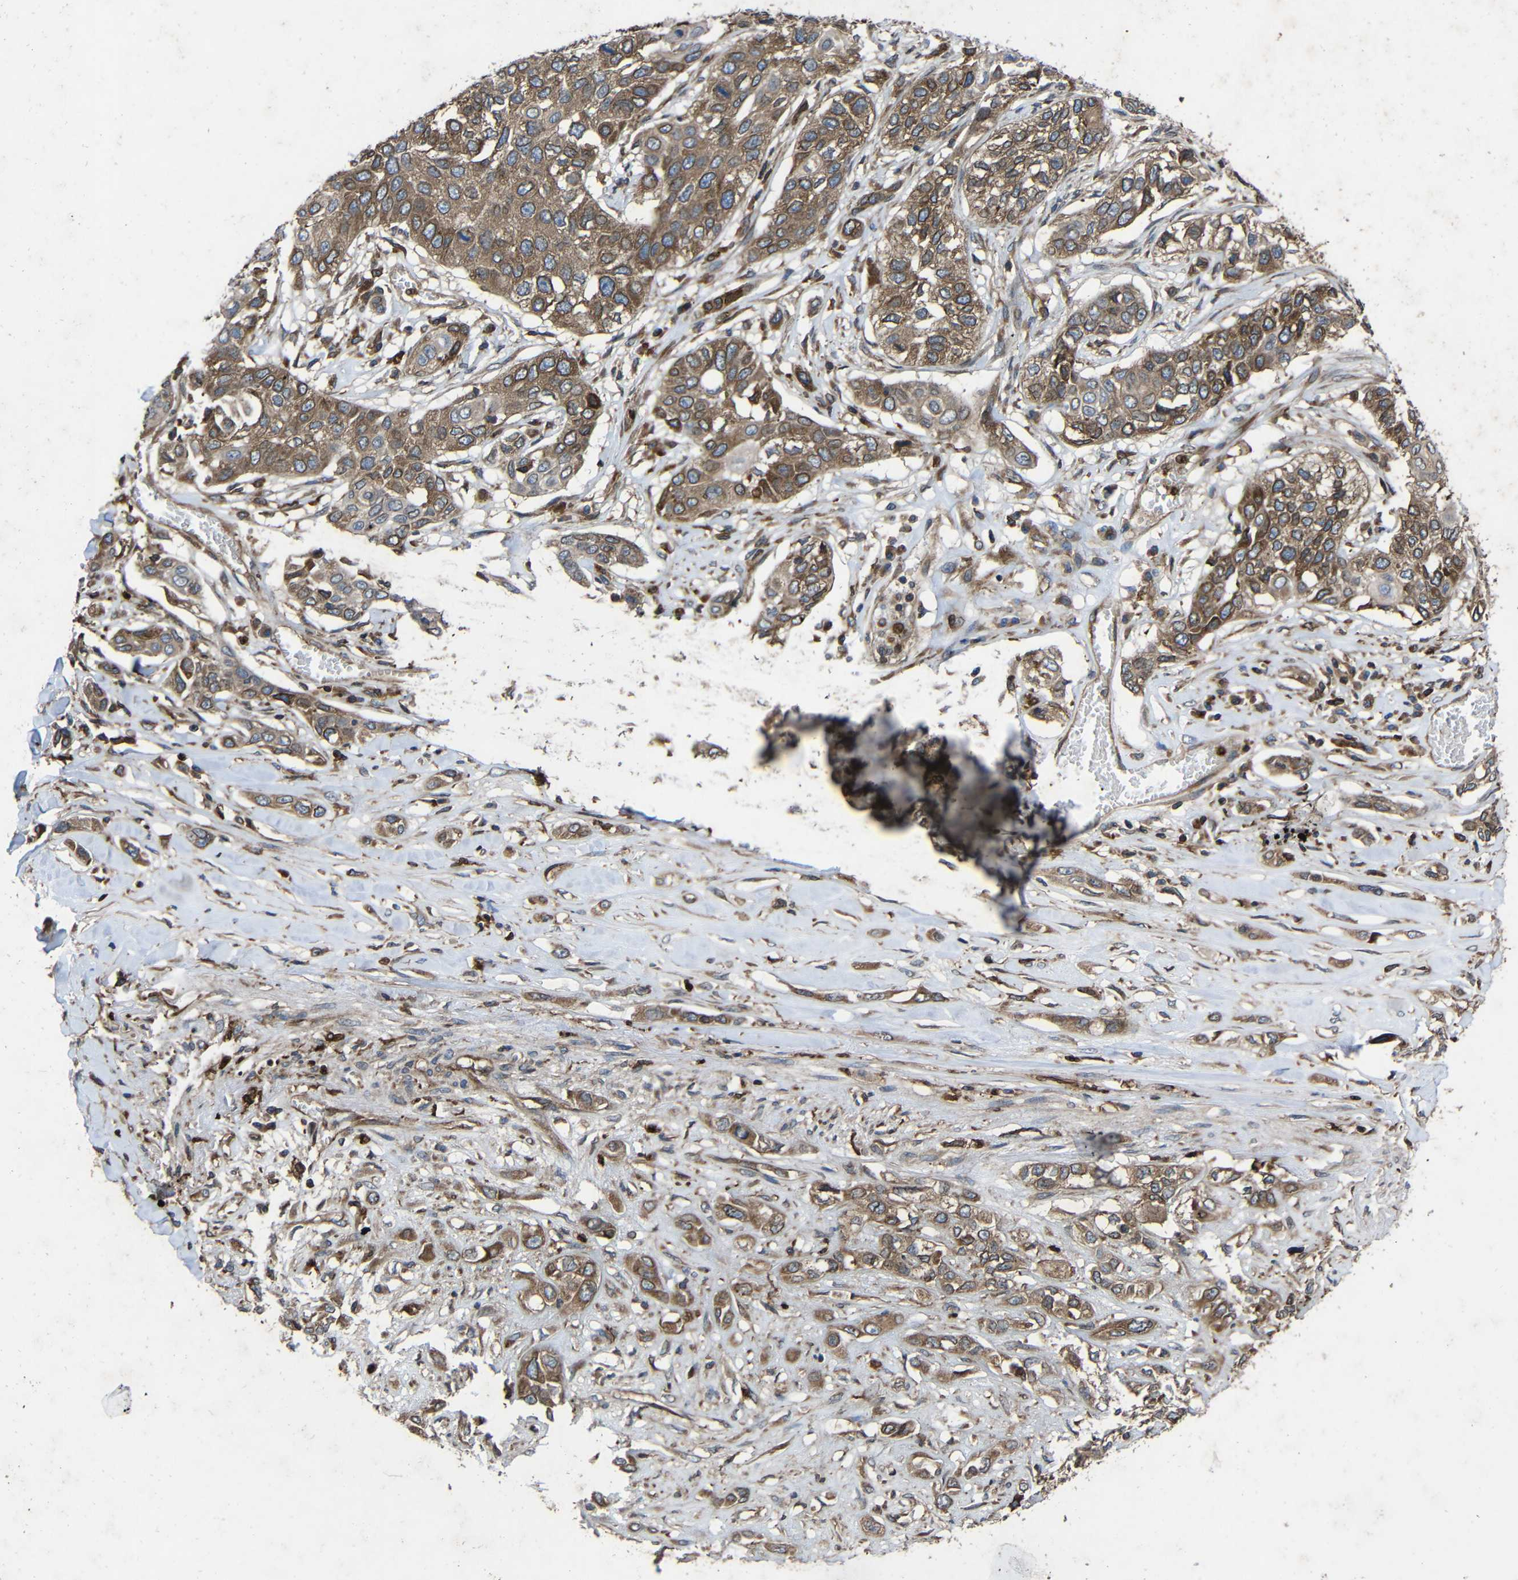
{"staining": {"intensity": "moderate", "quantity": ">75%", "location": "cytoplasmic/membranous"}, "tissue": "lung cancer", "cell_type": "Tumor cells", "image_type": "cancer", "snomed": [{"axis": "morphology", "description": "Squamous cell carcinoma, NOS"}, {"axis": "topography", "description": "Lung"}], "caption": "IHC of human squamous cell carcinoma (lung) exhibits medium levels of moderate cytoplasmic/membranous positivity in about >75% of tumor cells. (DAB (3,3'-diaminobenzidine) IHC with brightfield microscopy, high magnification).", "gene": "TREM2", "patient": {"sex": "male", "age": 71}}